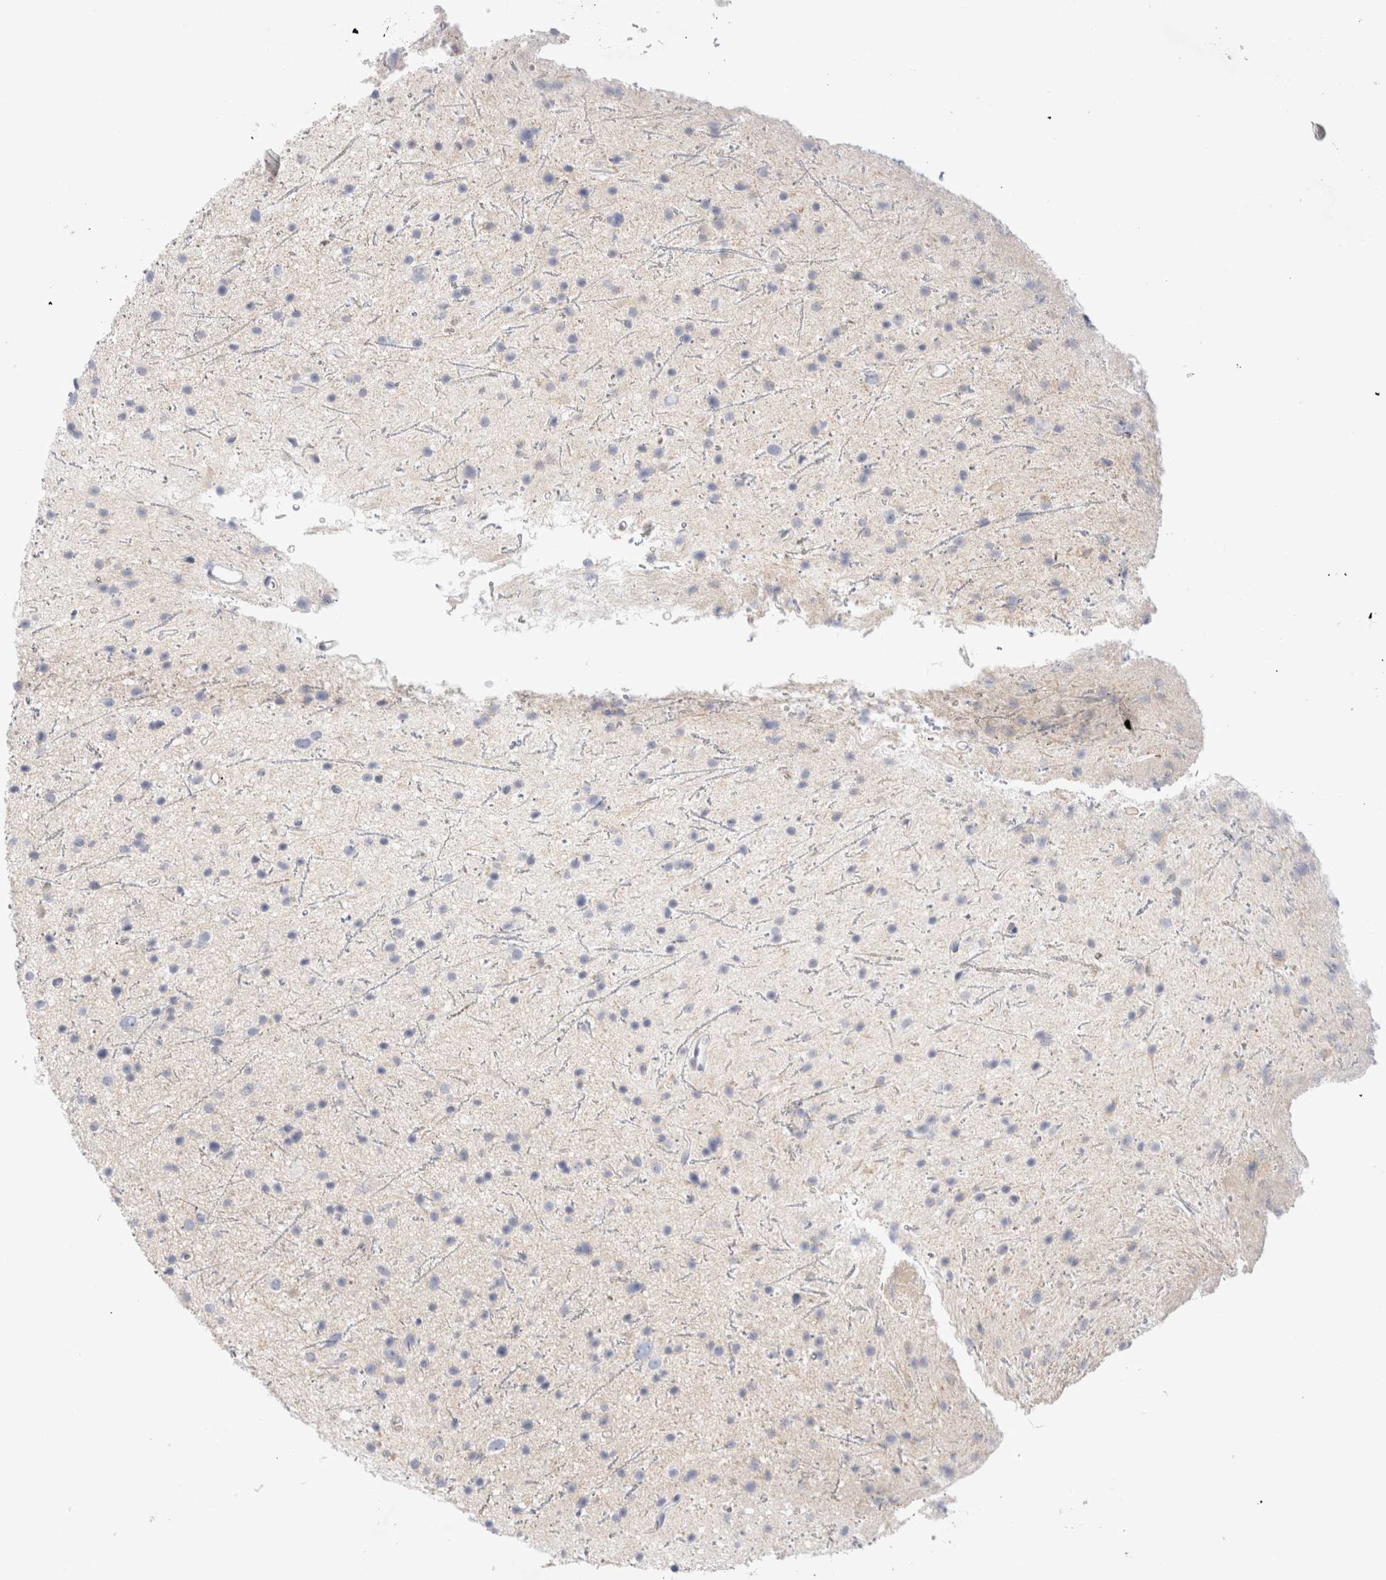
{"staining": {"intensity": "negative", "quantity": "none", "location": "none"}, "tissue": "glioma", "cell_type": "Tumor cells", "image_type": "cancer", "snomed": [{"axis": "morphology", "description": "Glioma, malignant, Low grade"}, {"axis": "topography", "description": "Cerebral cortex"}], "caption": "Immunohistochemistry of human malignant glioma (low-grade) shows no expression in tumor cells.", "gene": "ECHDC2", "patient": {"sex": "female", "age": 39}}